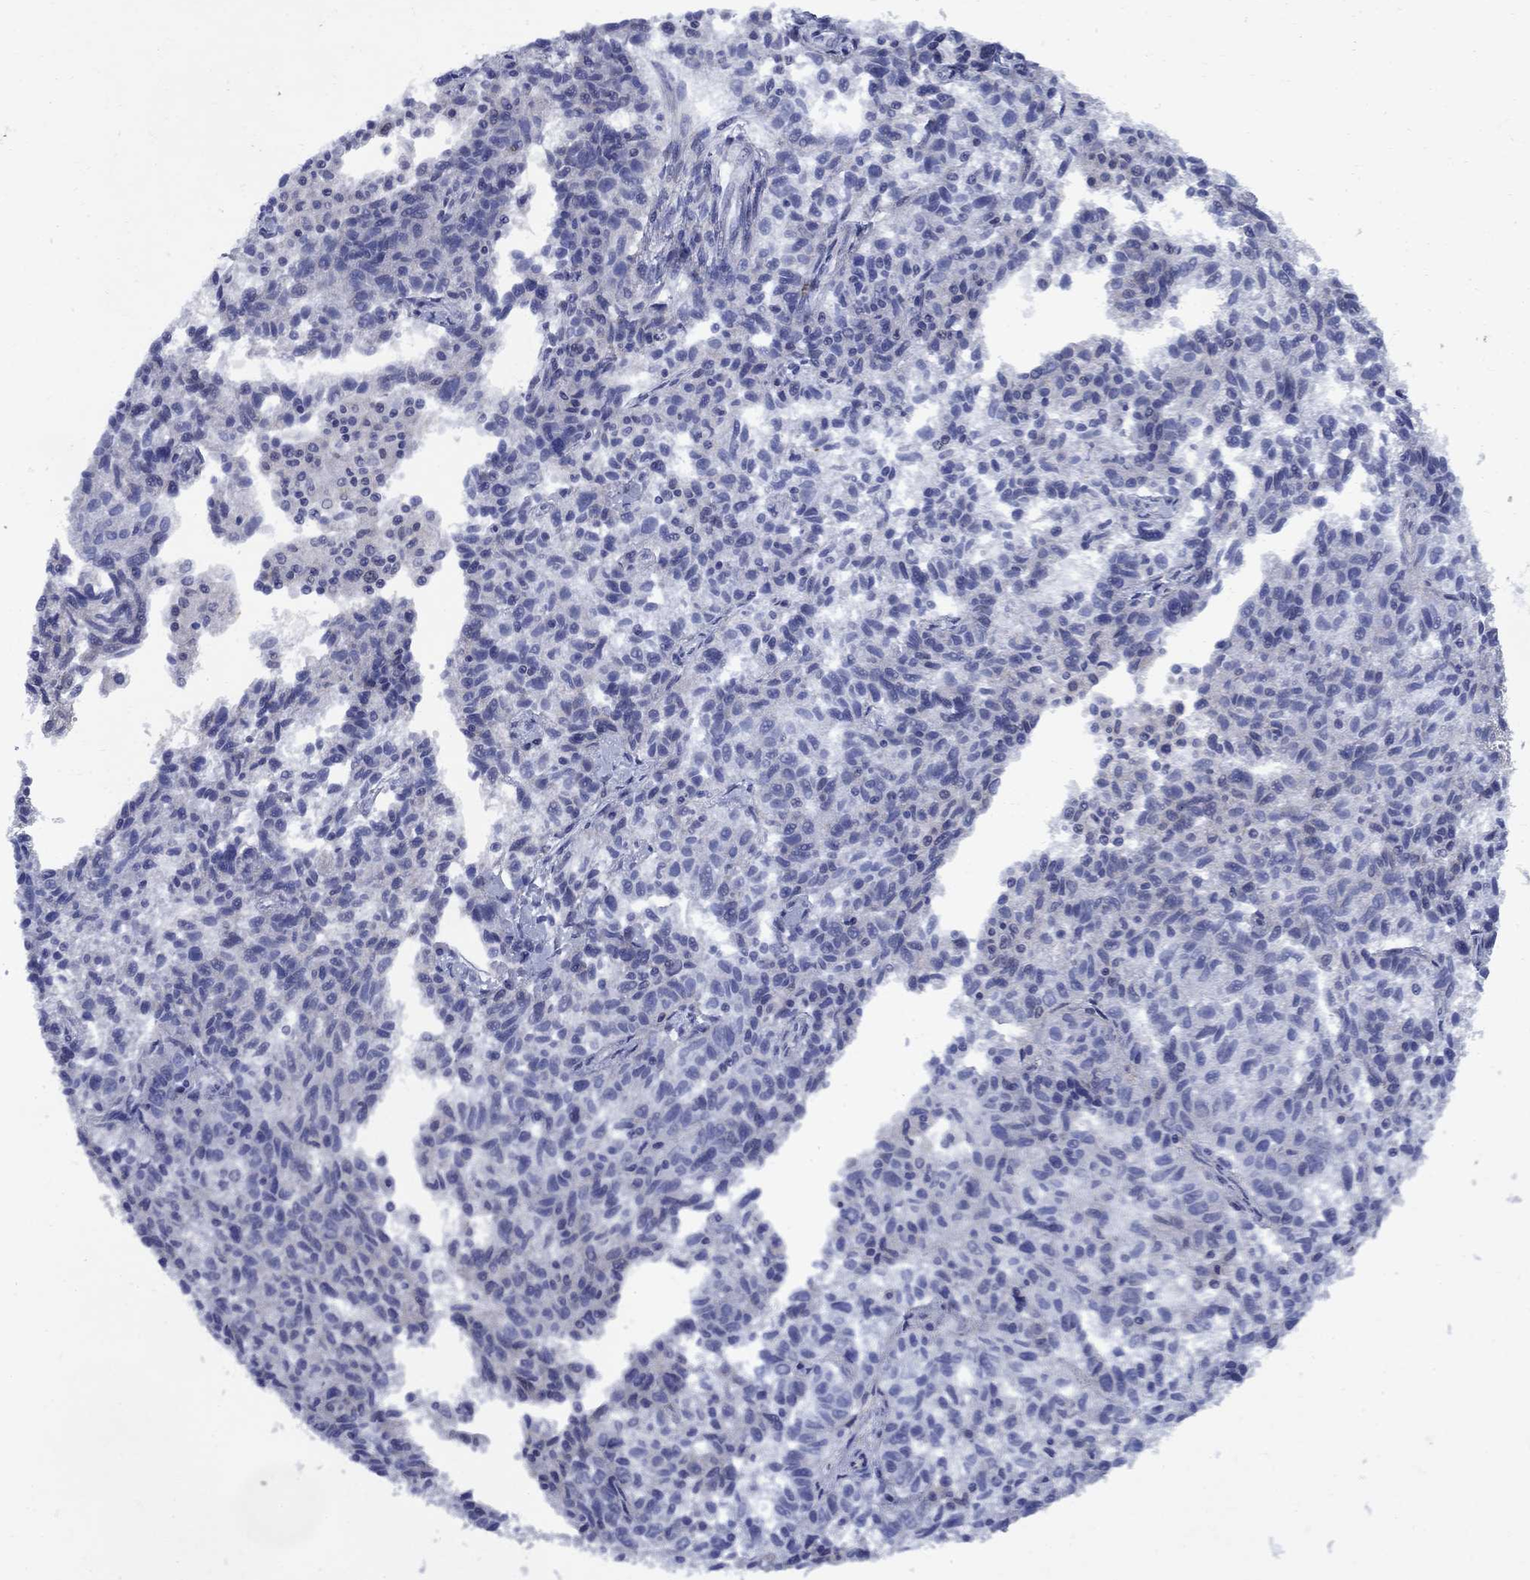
{"staining": {"intensity": "negative", "quantity": "none", "location": "none"}, "tissue": "ovarian cancer", "cell_type": "Tumor cells", "image_type": "cancer", "snomed": [{"axis": "morphology", "description": "Cystadenocarcinoma, serous, NOS"}, {"axis": "topography", "description": "Ovary"}], "caption": "IHC of human ovarian cancer (serous cystadenocarcinoma) demonstrates no positivity in tumor cells.", "gene": "STAB2", "patient": {"sex": "female", "age": 71}}